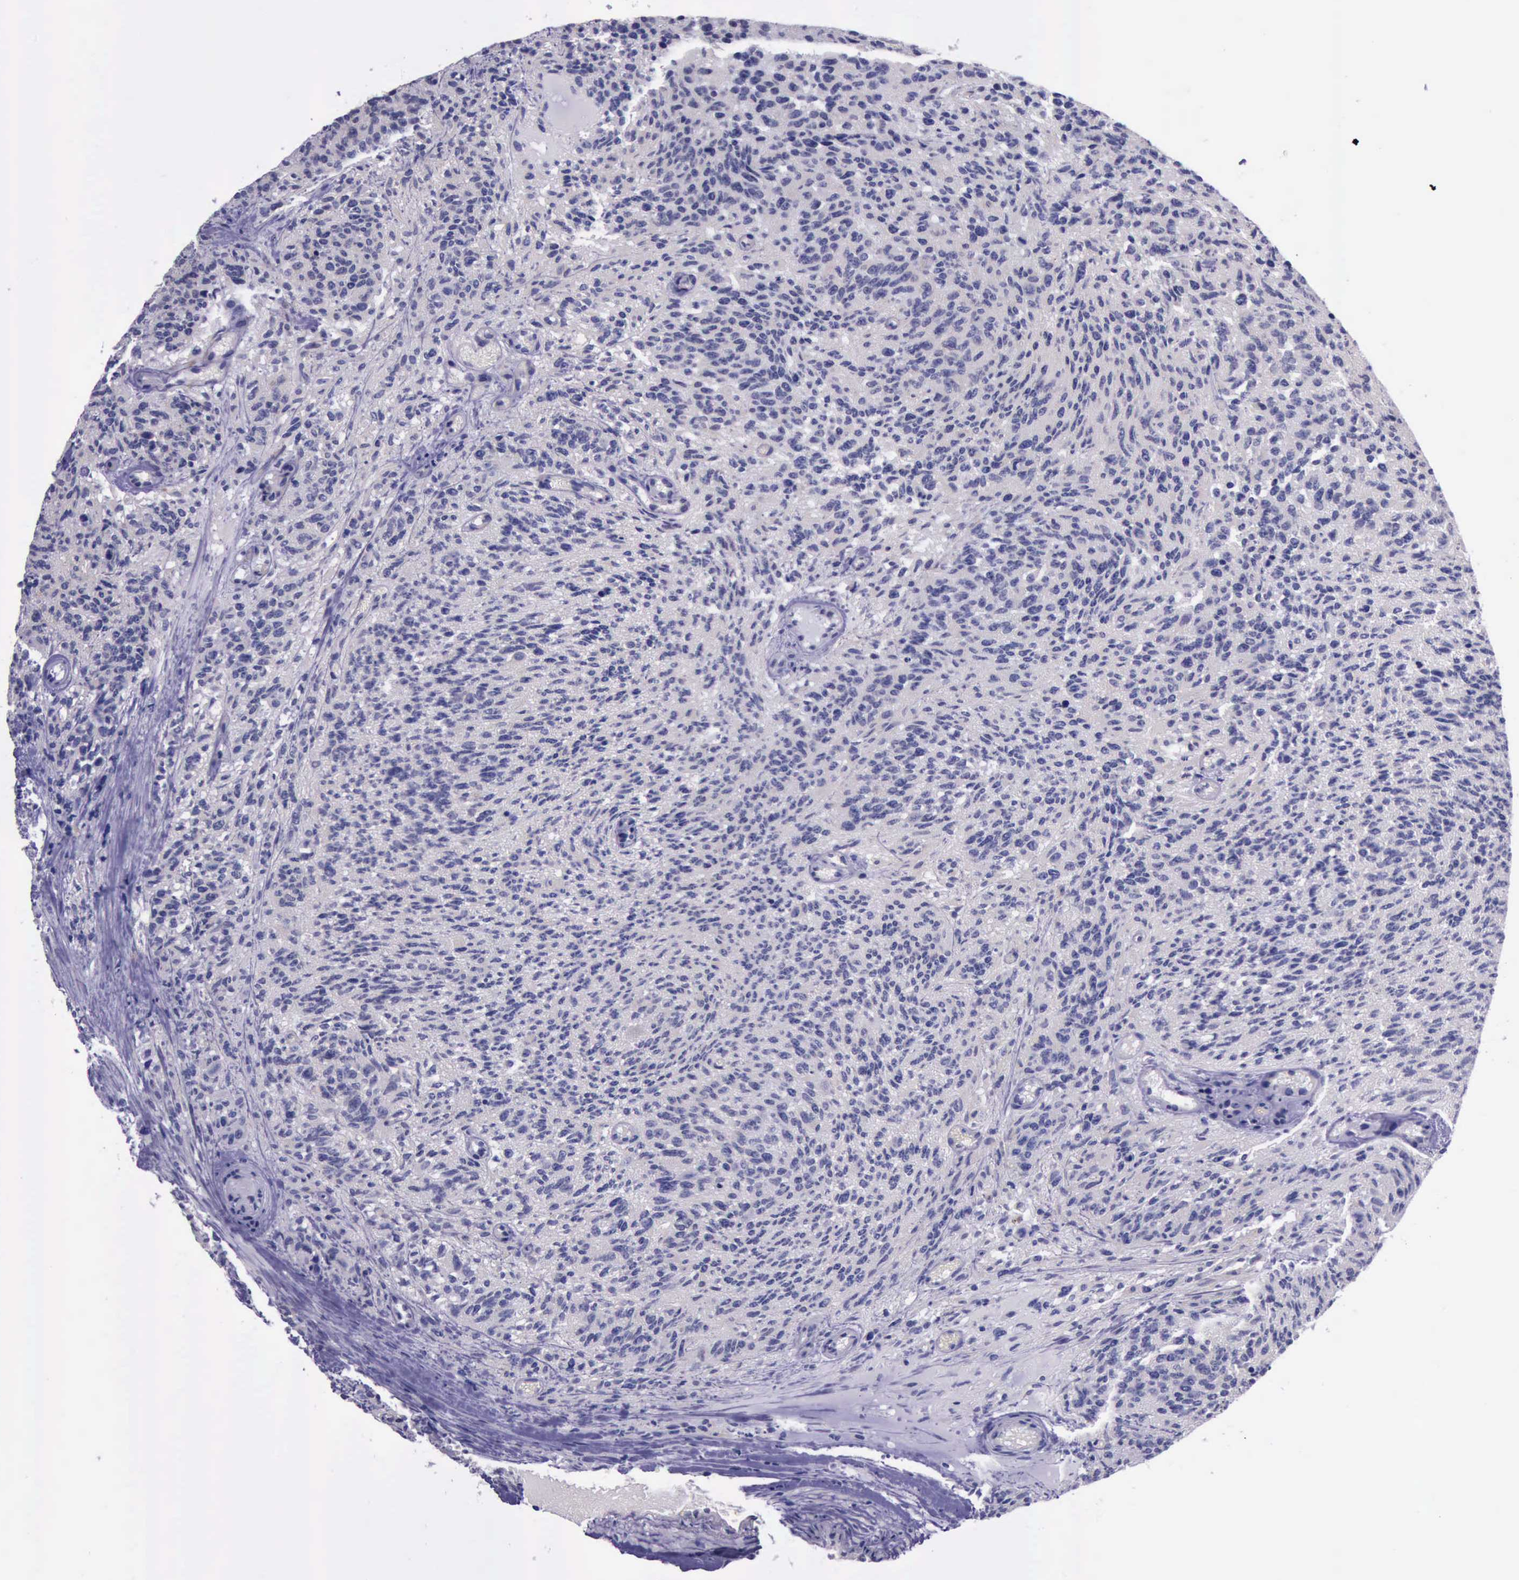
{"staining": {"intensity": "weak", "quantity": "25%-75%", "location": "cytoplasmic/membranous"}, "tissue": "glioma", "cell_type": "Tumor cells", "image_type": "cancer", "snomed": [{"axis": "morphology", "description": "Glioma, malignant, High grade"}, {"axis": "topography", "description": "Brain"}], "caption": "Immunohistochemical staining of high-grade glioma (malignant) reveals low levels of weak cytoplasmic/membranous protein staining in about 25%-75% of tumor cells. (DAB = brown stain, brightfield microscopy at high magnification).", "gene": "PLEK2", "patient": {"sex": "male", "age": 36}}